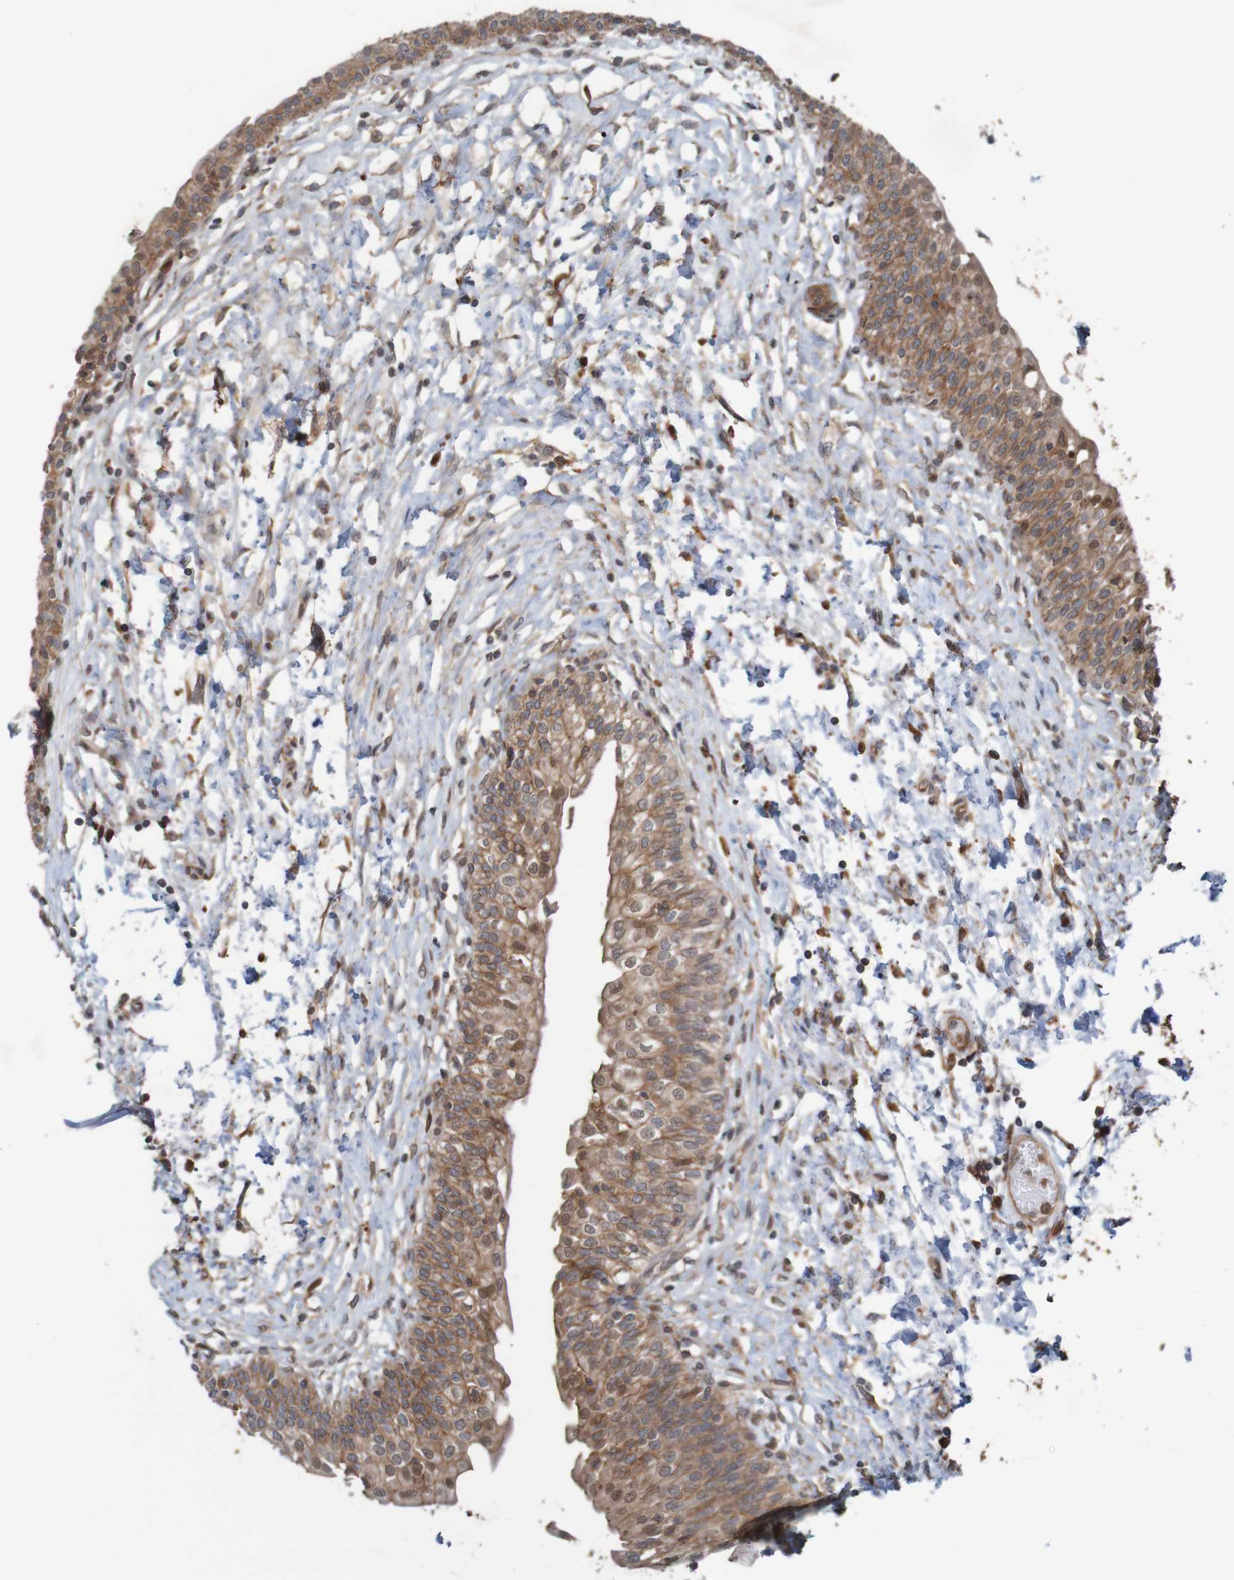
{"staining": {"intensity": "moderate", "quantity": ">75%", "location": "cytoplasmic/membranous"}, "tissue": "urinary bladder", "cell_type": "Urothelial cells", "image_type": "normal", "snomed": [{"axis": "morphology", "description": "Normal tissue, NOS"}, {"axis": "topography", "description": "Urinary bladder"}], "caption": "Protein staining demonstrates moderate cytoplasmic/membranous staining in about >75% of urothelial cells in unremarkable urinary bladder.", "gene": "ARHGEF11", "patient": {"sex": "male", "age": 55}}